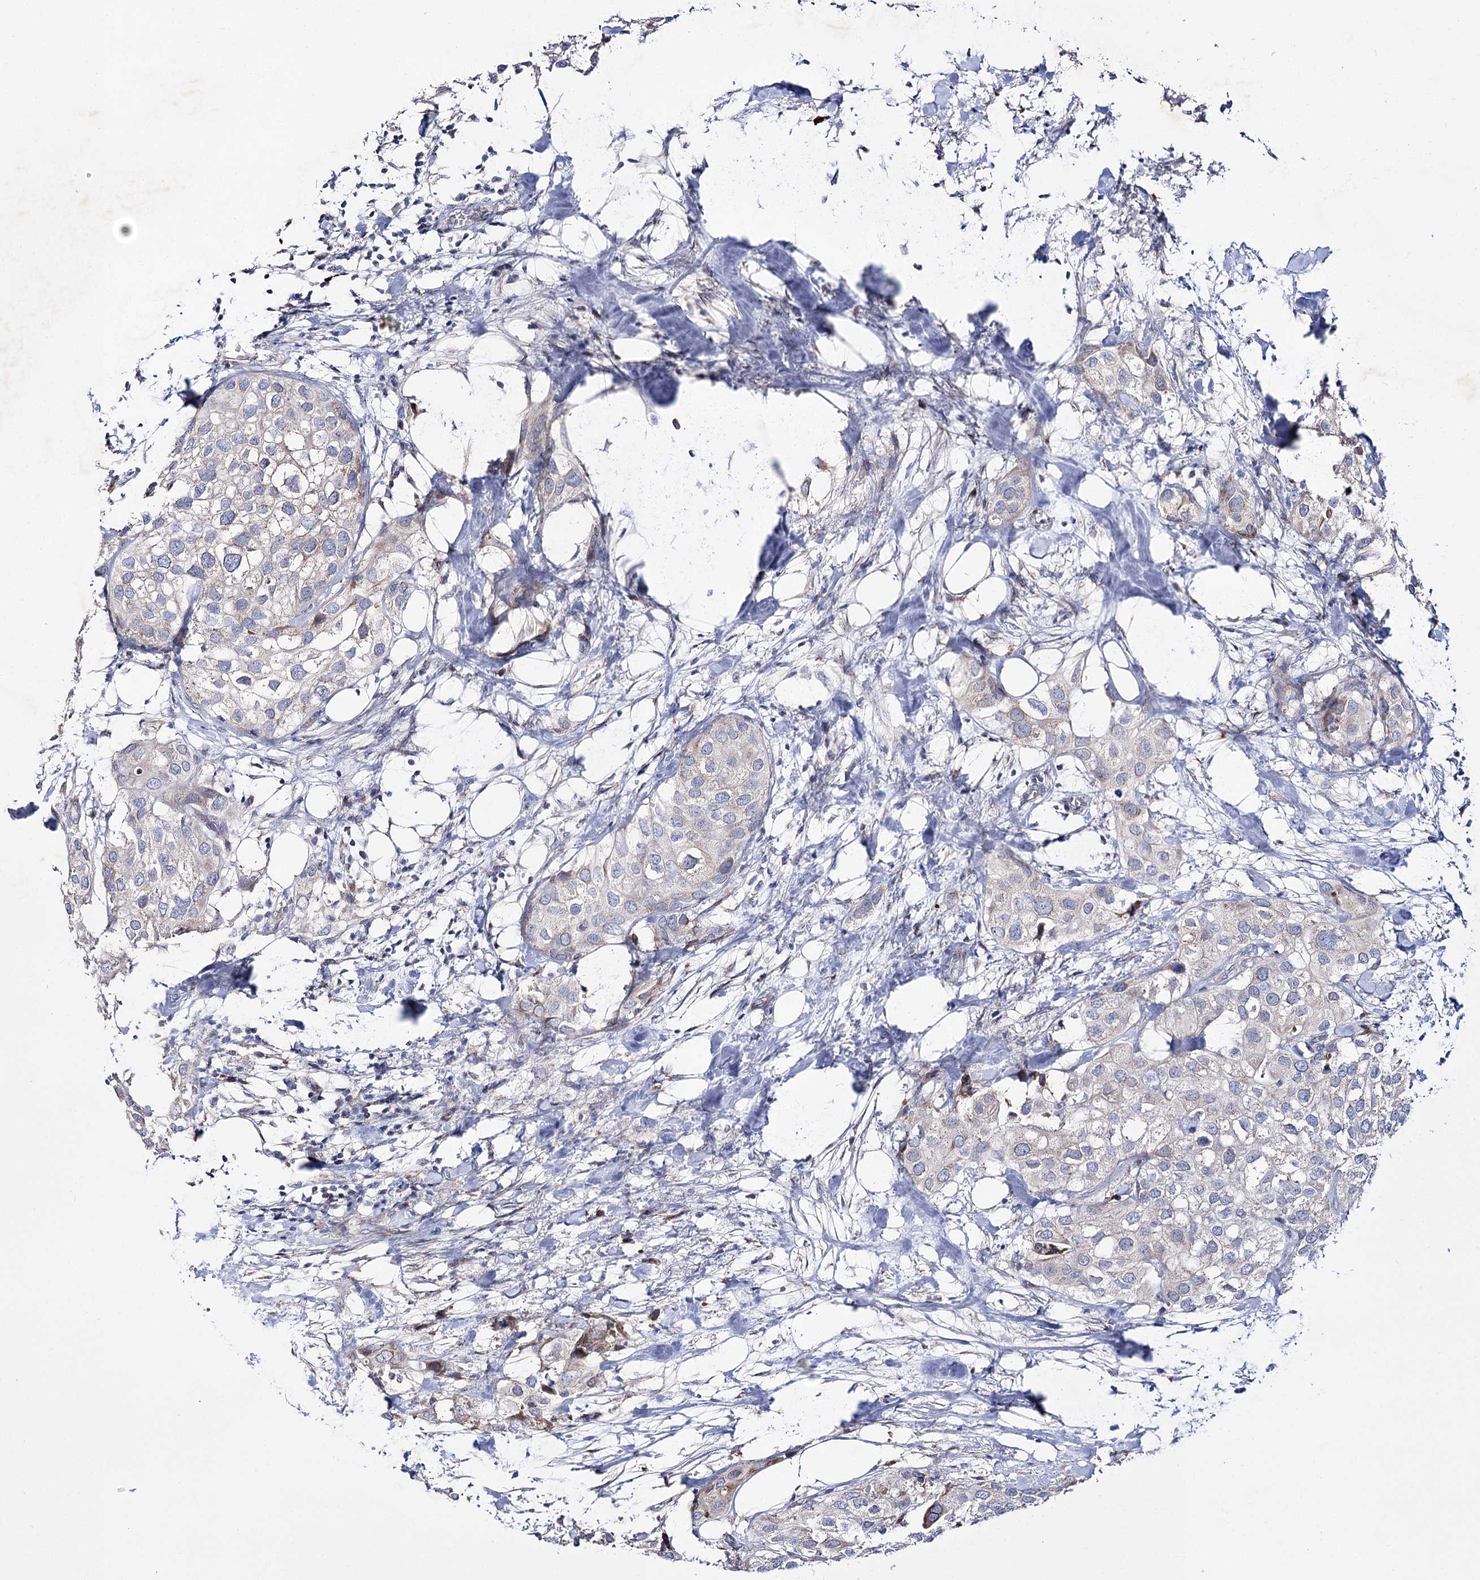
{"staining": {"intensity": "negative", "quantity": "none", "location": "none"}, "tissue": "urothelial cancer", "cell_type": "Tumor cells", "image_type": "cancer", "snomed": [{"axis": "morphology", "description": "Urothelial carcinoma, High grade"}, {"axis": "topography", "description": "Urinary bladder"}], "caption": "Immunohistochemical staining of high-grade urothelial carcinoma displays no significant positivity in tumor cells.", "gene": "C11orf80", "patient": {"sex": "male", "age": 64}}